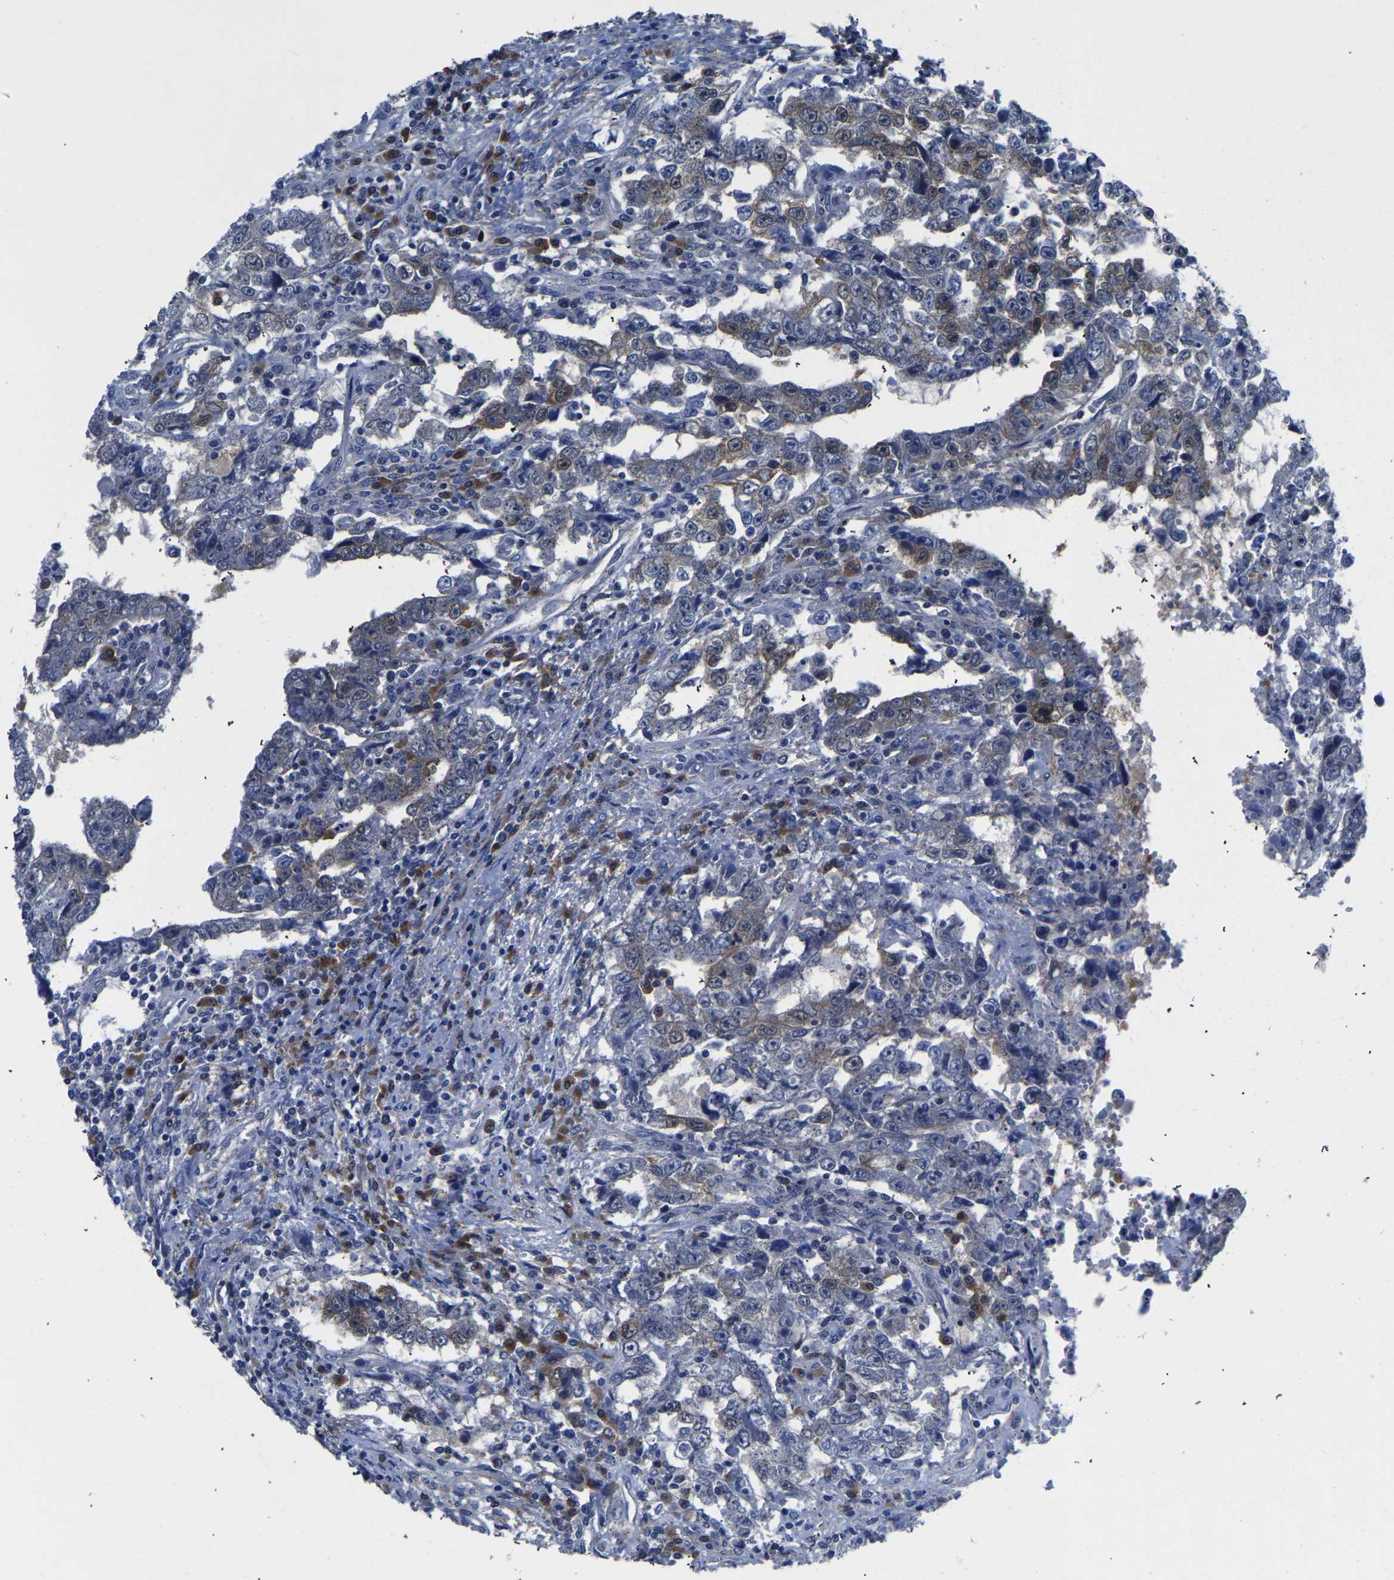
{"staining": {"intensity": "weak", "quantity": "25%-75%", "location": "cytoplasmic/membranous"}, "tissue": "testis cancer", "cell_type": "Tumor cells", "image_type": "cancer", "snomed": [{"axis": "morphology", "description": "Carcinoma, Embryonal, NOS"}, {"axis": "topography", "description": "Testis"}], "caption": "IHC (DAB) staining of human testis cancer (embryonal carcinoma) shows weak cytoplasmic/membranous protein positivity in approximately 25%-75% of tumor cells. The staining was performed using DAB (3,3'-diaminobenzidine) to visualize the protein expression in brown, while the nuclei were stained in blue with hematoxylin (Magnification: 20x).", "gene": "TFG", "patient": {"sex": "male", "age": 26}}